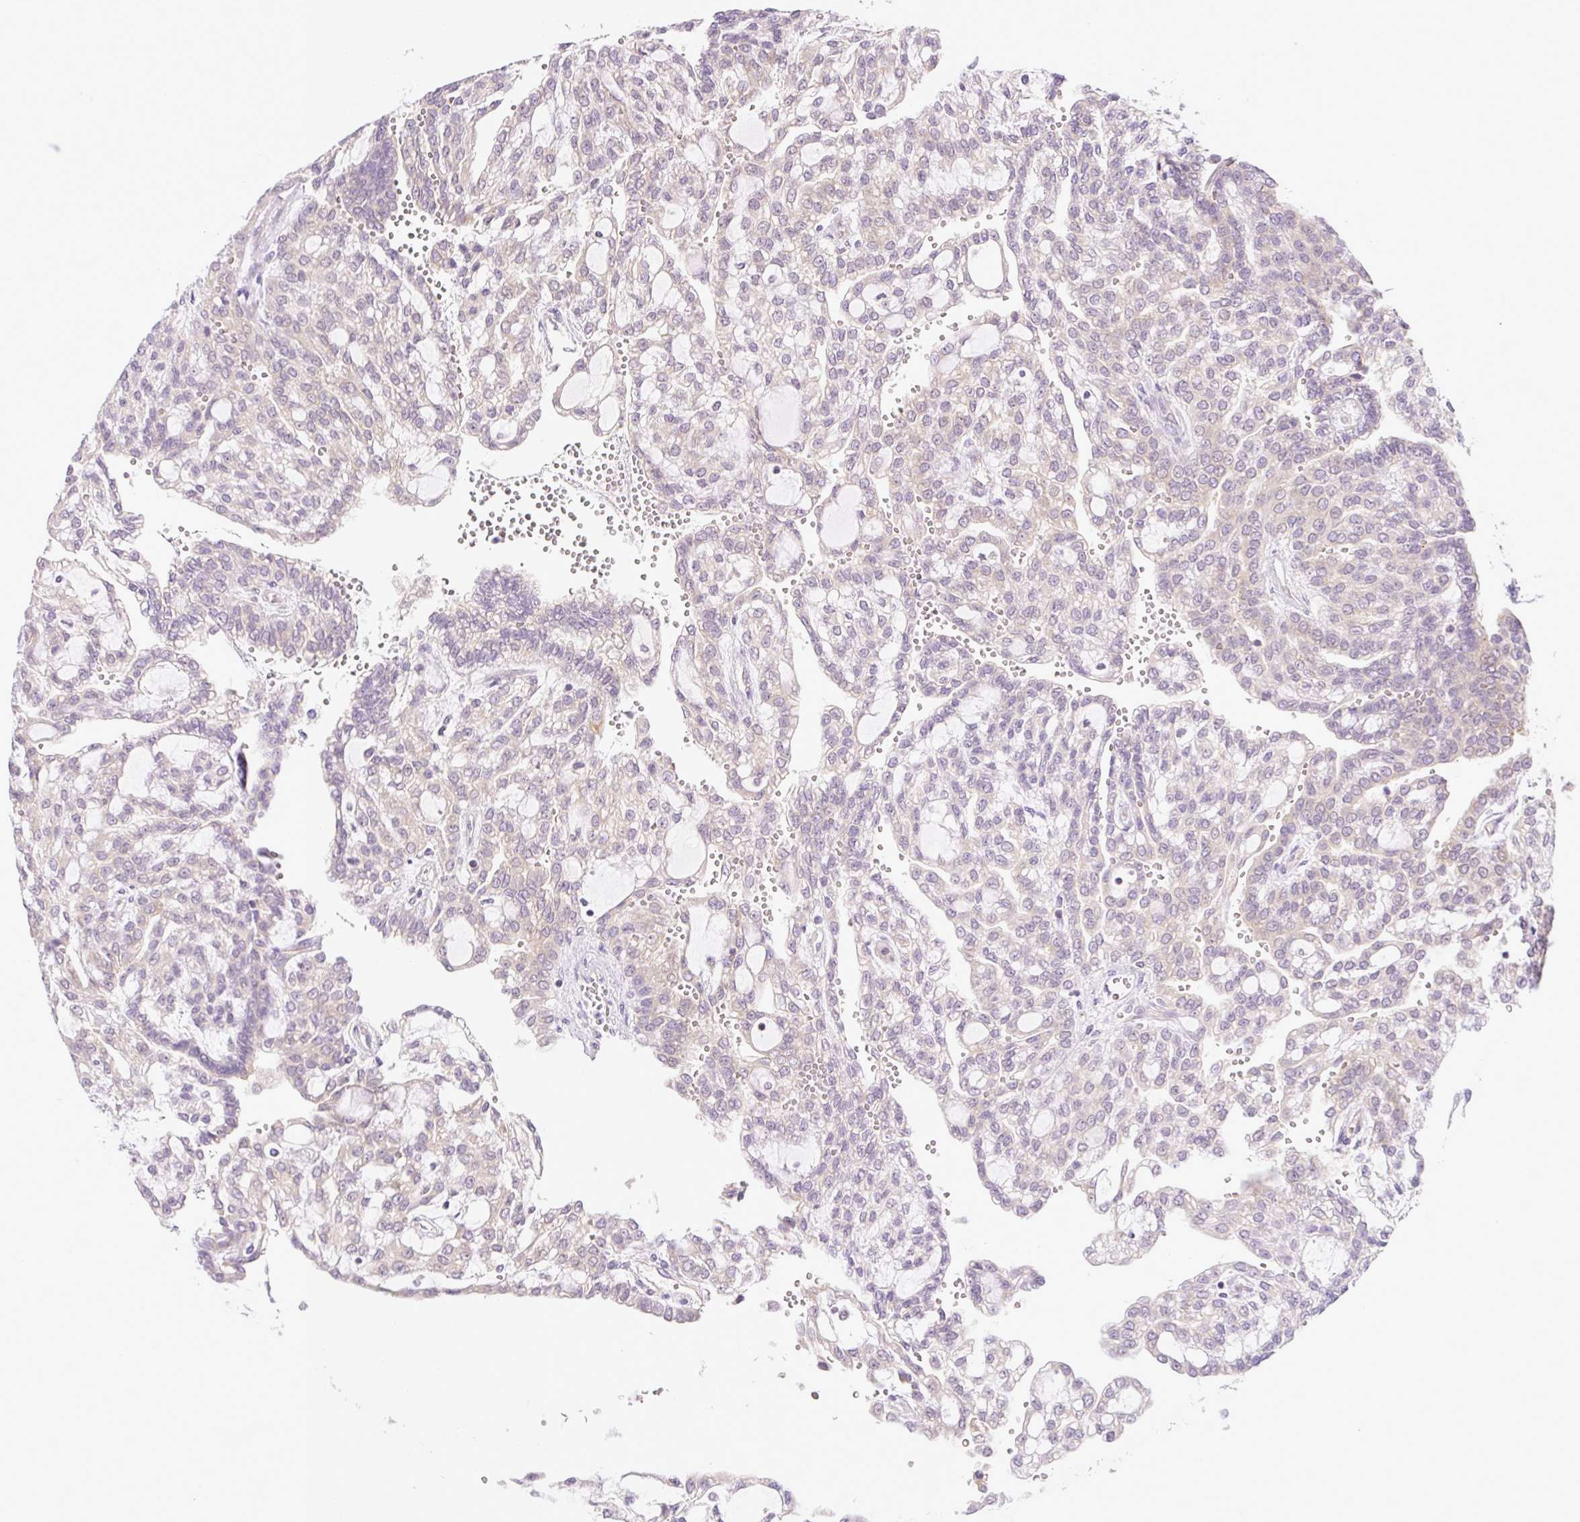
{"staining": {"intensity": "weak", "quantity": "25%-75%", "location": "cytoplasmic/membranous"}, "tissue": "renal cancer", "cell_type": "Tumor cells", "image_type": "cancer", "snomed": [{"axis": "morphology", "description": "Adenocarcinoma, NOS"}, {"axis": "topography", "description": "Kidney"}], "caption": "Human renal cancer (adenocarcinoma) stained with a brown dye exhibits weak cytoplasmic/membranous positive staining in approximately 25%-75% of tumor cells.", "gene": "RPL18A", "patient": {"sex": "male", "age": 63}}